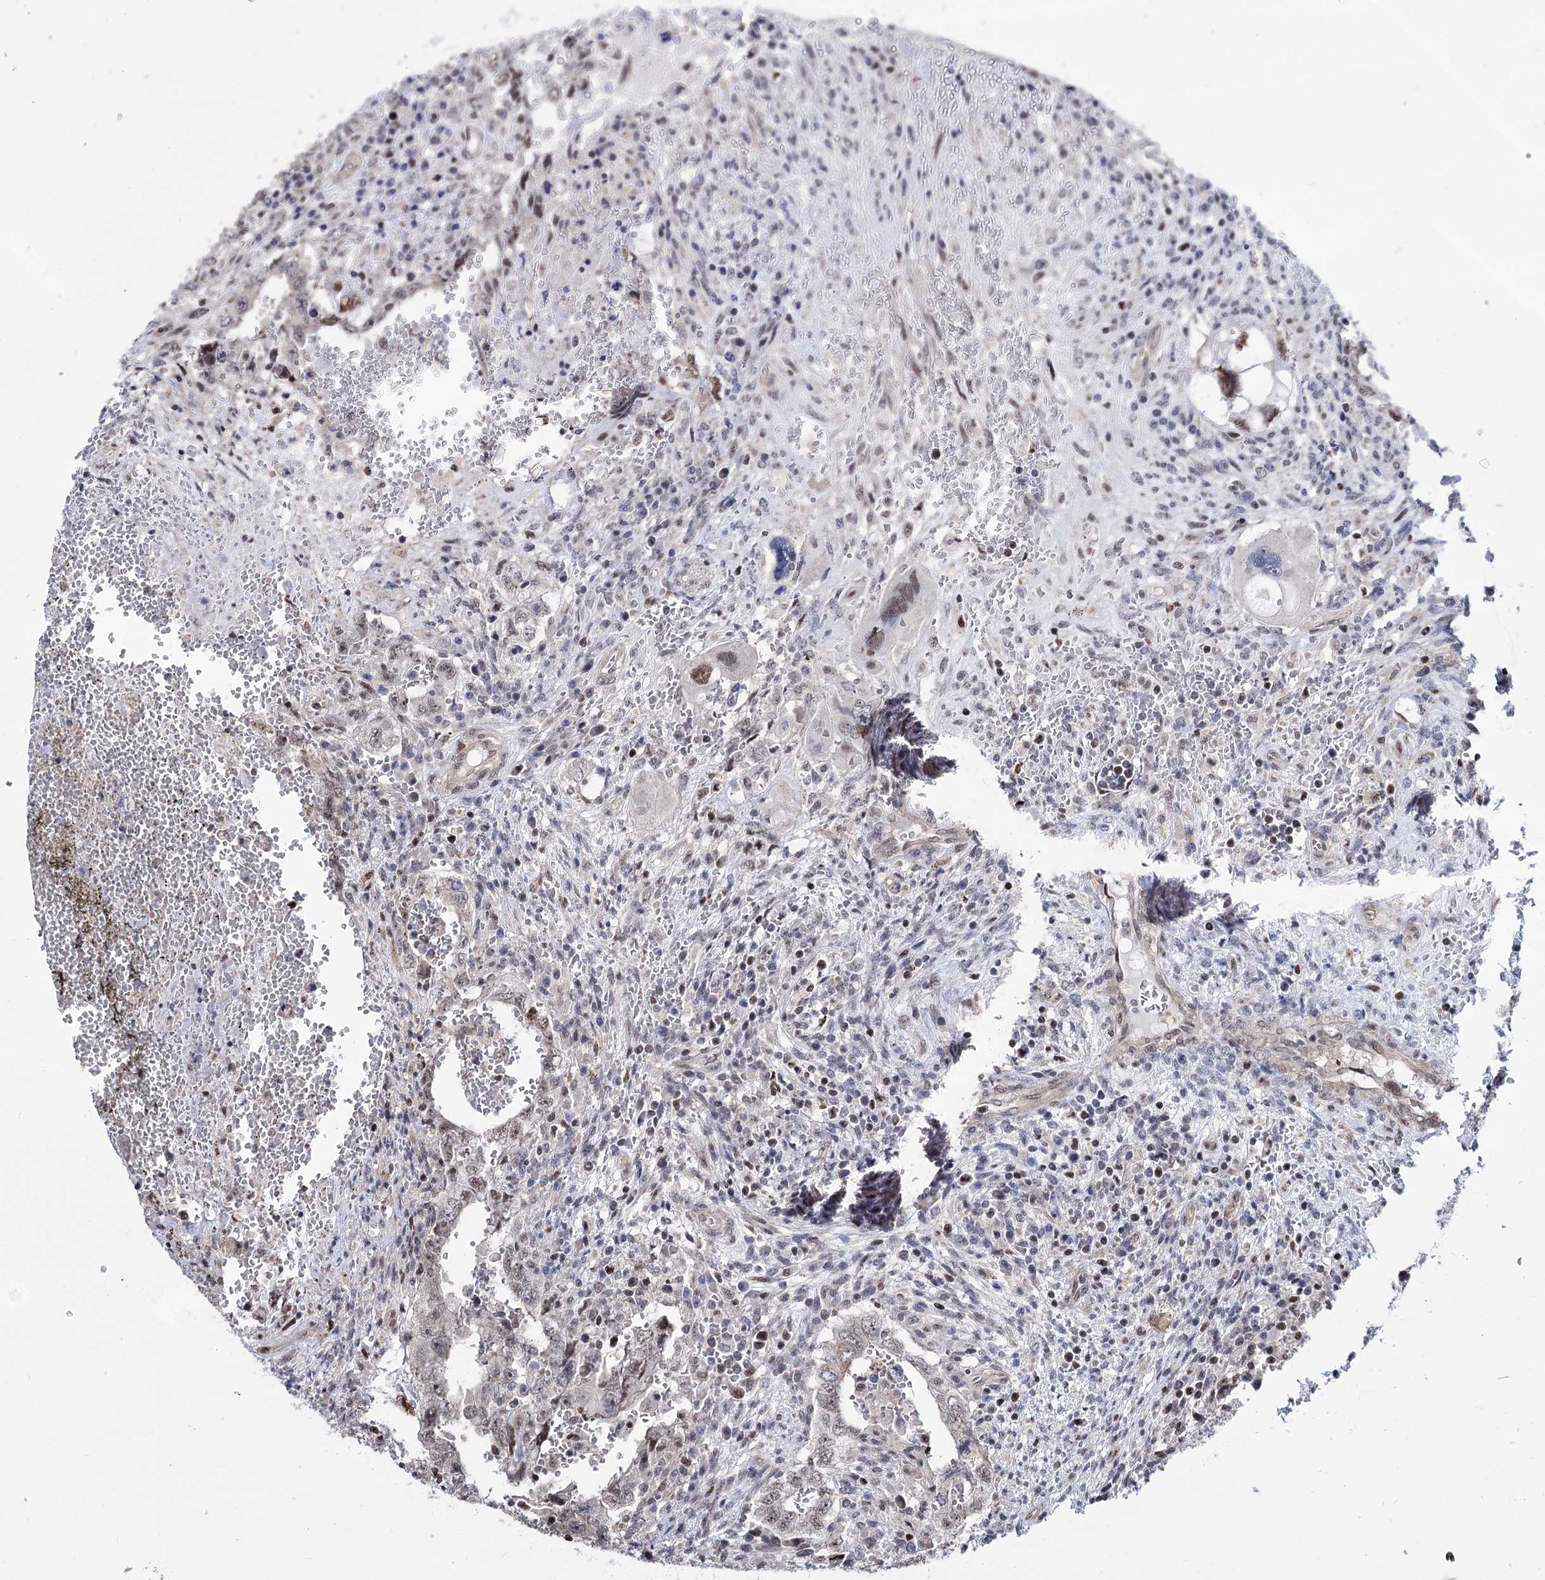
{"staining": {"intensity": "moderate", "quantity": "25%-75%", "location": "nuclear"}, "tissue": "testis cancer", "cell_type": "Tumor cells", "image_type": "cancer", "snomed": [{"axis": "morphology", "description": "Carcinoma, Embryonal, NOS"}, {"axis": "topography", "description": "Testis"}], "caption": "Brown immunohistochemical staining in human embryonal carcinoma (testis) exhibits moderate nuclear positivity in about 25%-75% of tumor cells. (DAB (3,3'-diaminobenzidine) IHC, brown staining for protein, blue staining for nuclei).", "gene": "CHMP7", "patient": {"sex": "male", "age": 26}}